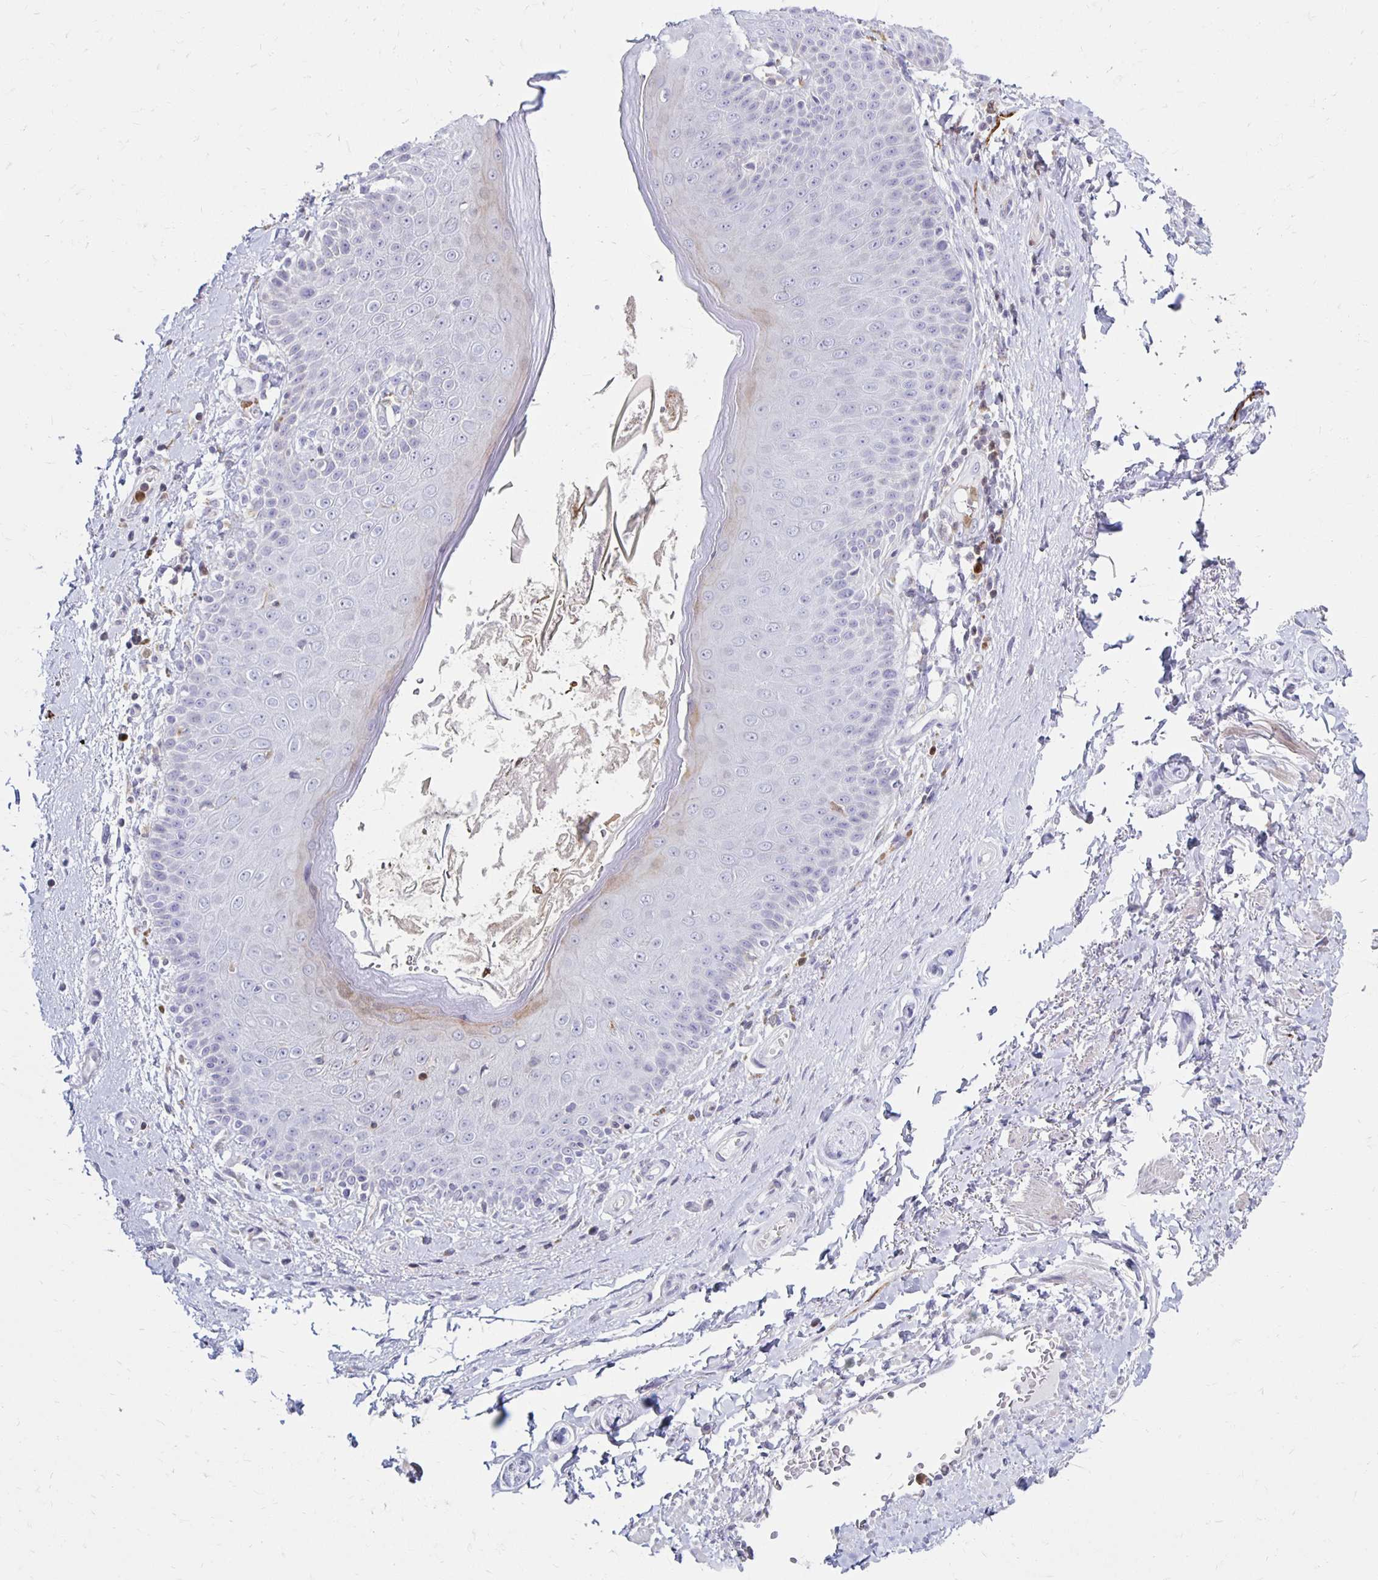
{"staining": {"intensity": "negative", "quantity": "none", "location": "none"}, "tissue": "adipose tissue", "cell_type": "Adipocytes", "image_type": "normal", "snomed": [{"axis": "morphology", "description": "Normal tissue, NOS"}, {"axis": "topography", "description": "Peripheral nerve tissue"}], "caption": "IHC photomicrograph of benign human adipose tissue stained for a protein (brown), which exhibits no expression in adipocytes.", "gene": "CCL21", "patient": {"sex": "male", "age": 51}}